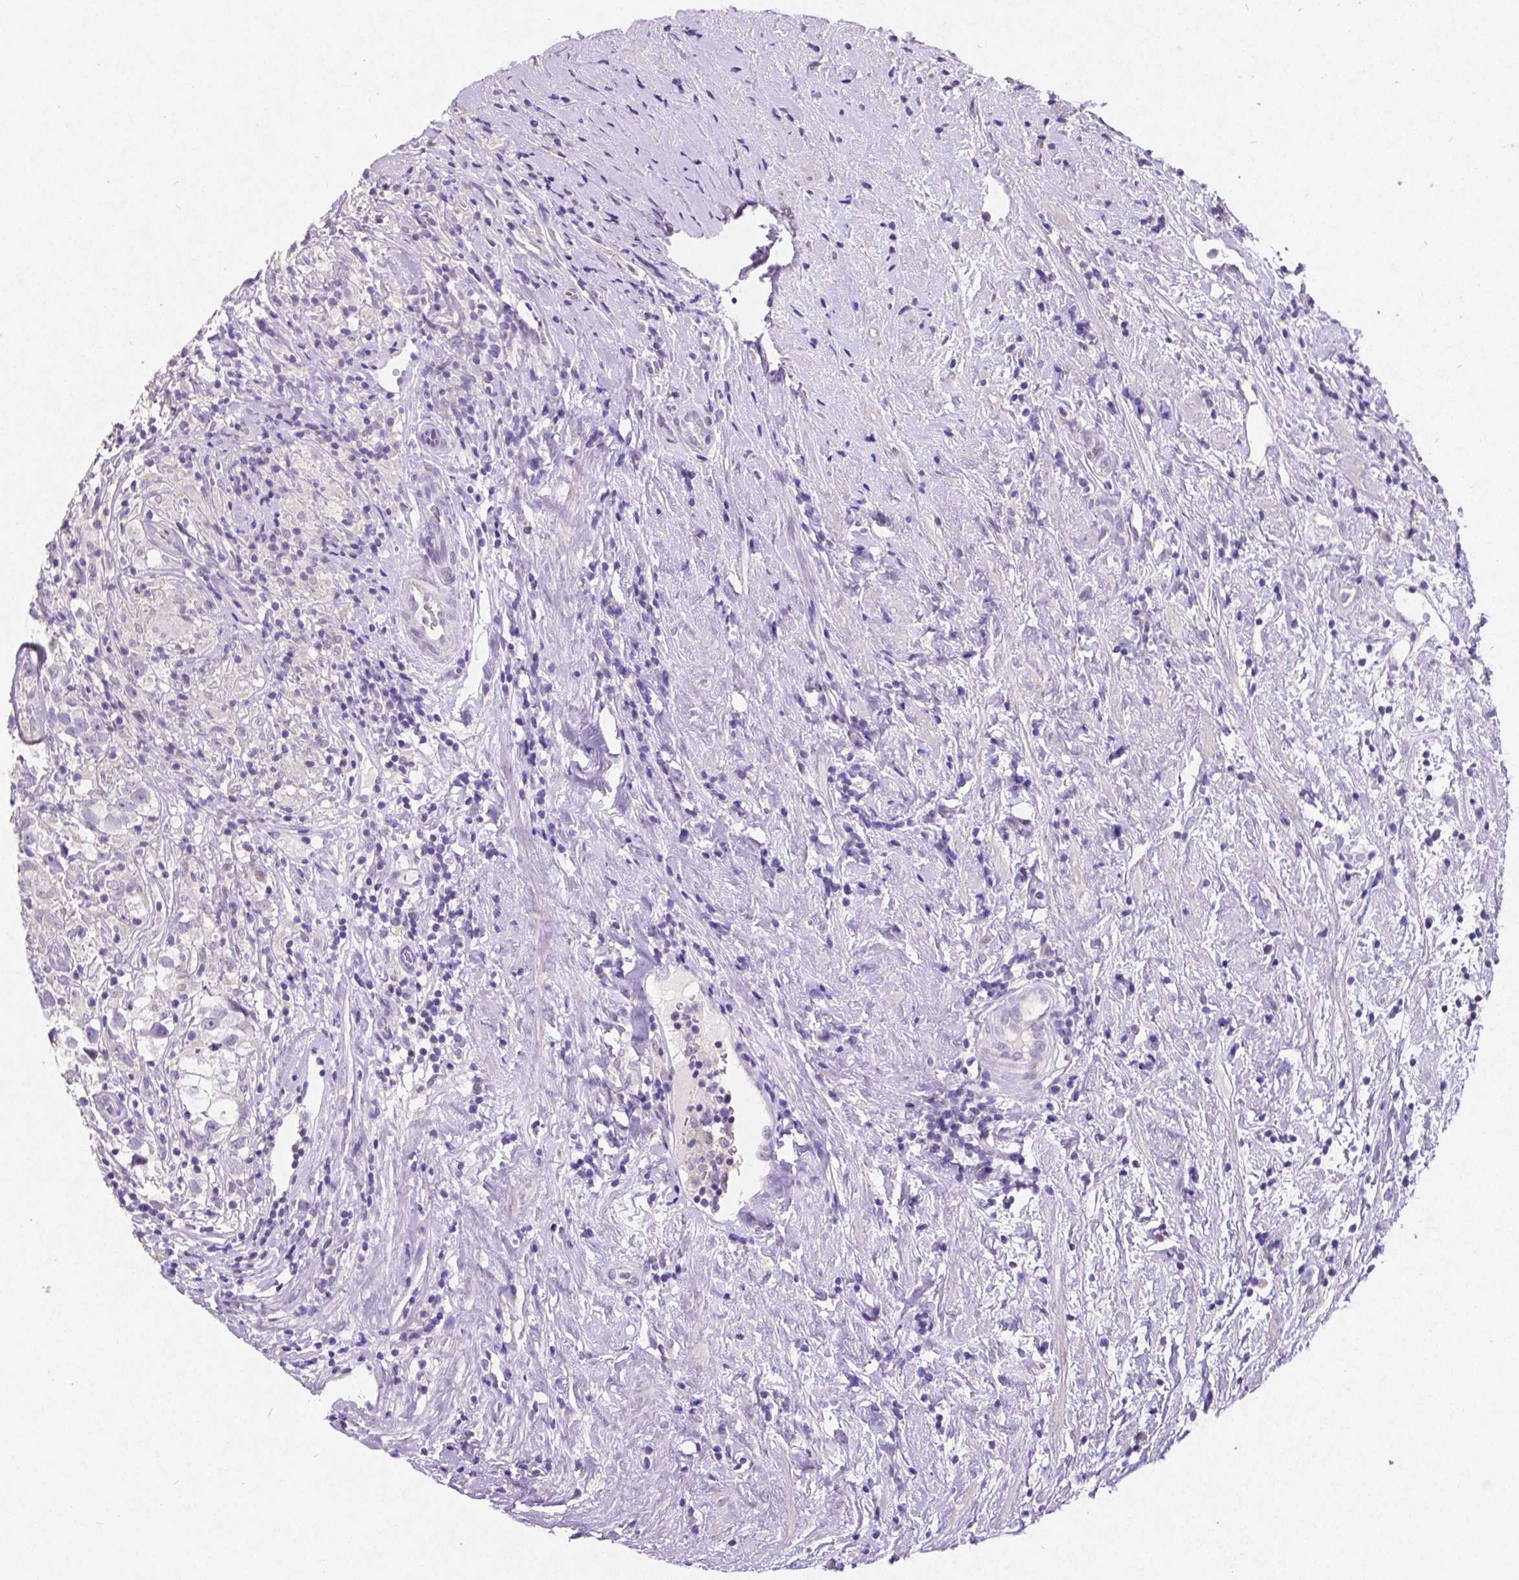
{"staining": {"intensity": "negative", "quantity": "none", "location": "none"}, "tissue": "testis cancer", "cell_type": "Tumor cells", "image_type": "cancer", "snomed": [{"axis": "morphology", "description": "Seminoma, NOS"}, {"axis": "topography", "description": "Testis"}], "caption": "Immunohistochemistry micrograph of seminoma (testis) stained for a protein (brown), which shows no staining in tumor cells.", "gene": "SATB2", "patient": {"sex": "male", "age": 46}}